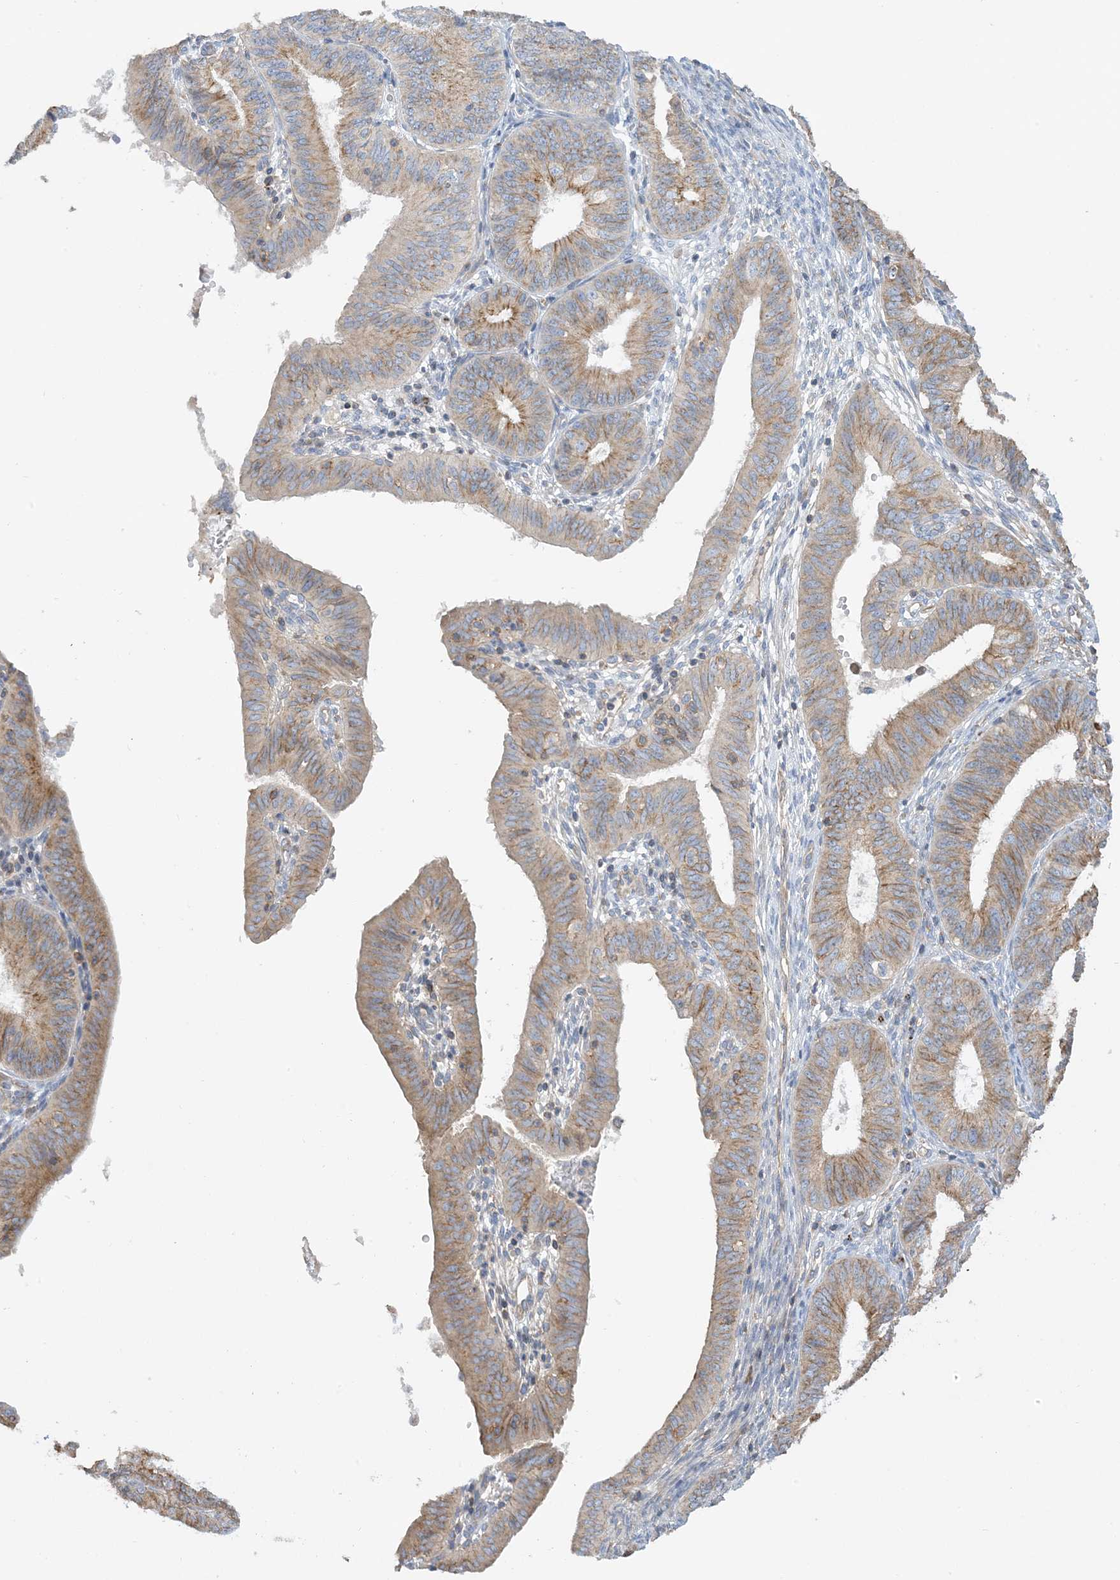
{"staining": {"intensity": "moderate", "quantity": ">75%", "location": "cytoplasmic/membranous"}, "tissue": "endometrial cancer", "cell_type": "Tumor cells", "image_type": "cancer", "snomed": [{"axis": "morphology", "description": "Adenocarcinoma, NOS"}, {"axis": "topography", "description": "Endometrium"}], "caption": "Endometrial cancer (adenocarcinoma) stained with a brown dye reveals moderate cytoplasmic/membranous positive positivity in approximately >75% of tumor cells.", "gene": "CALHM5", "patient": {"sex": "female", "age": 51}}